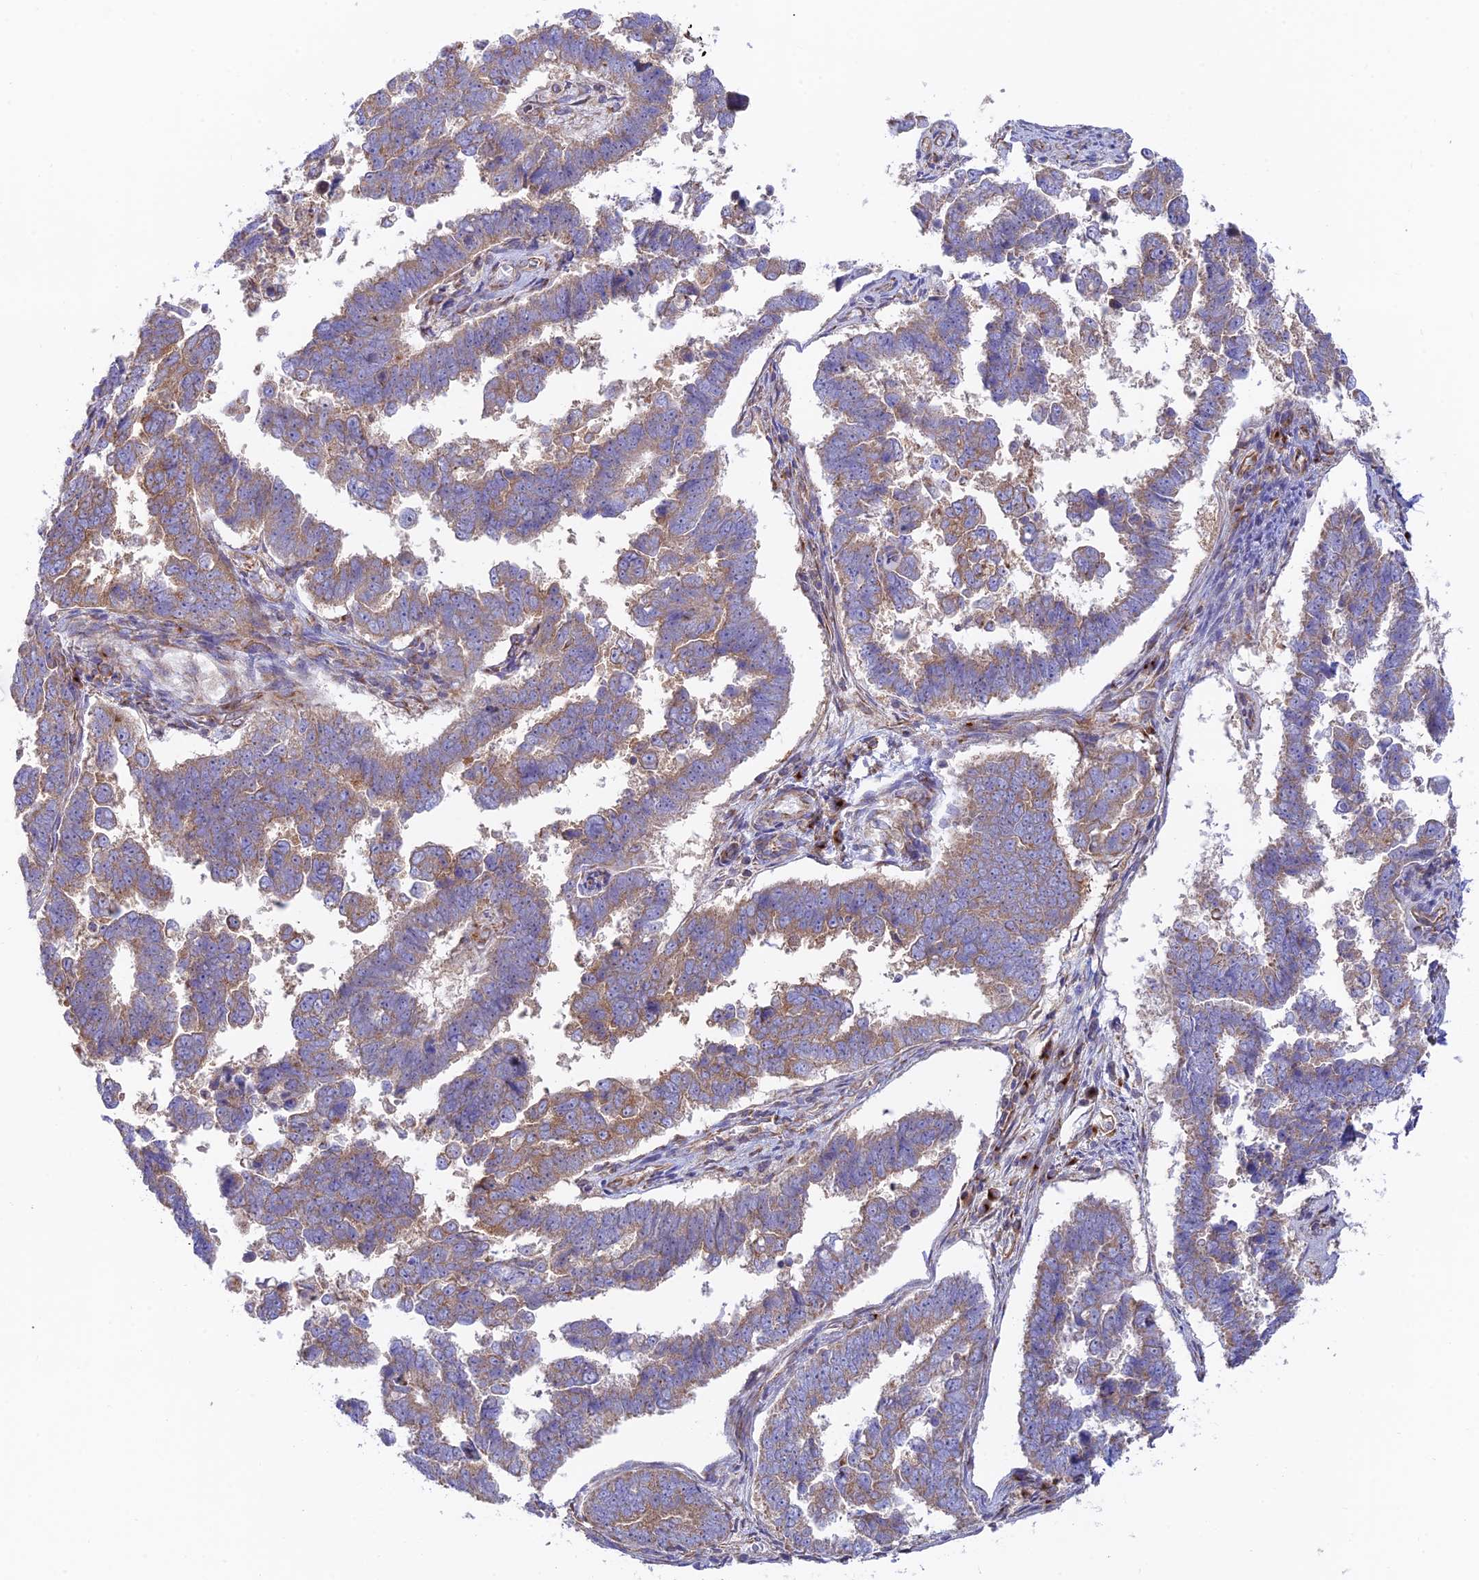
{"staining": {"intensity": "moderate", "quantity": ">75%", "location": "cytoplasmic/membranous"}, "tissue": "endometrial cancer", "cell_type": "Tumor cells", "image_type": "cancer", "snomed": [{"axis": "morphology", "description": "Adenocarcinoma, NOS"}, {"axis": "topography", "description": "Endometrium"}], "caption": "Endometrial cancer (adenocarcinoma) stained with IHC reveals moderate cytoplasmic/membranous staining in approximately >75% of tumor cells. (IHC, brightfield microscopy, high magnification).", "gene": "GOLGA3", "patient": {"sex": "female", "age": 75}}